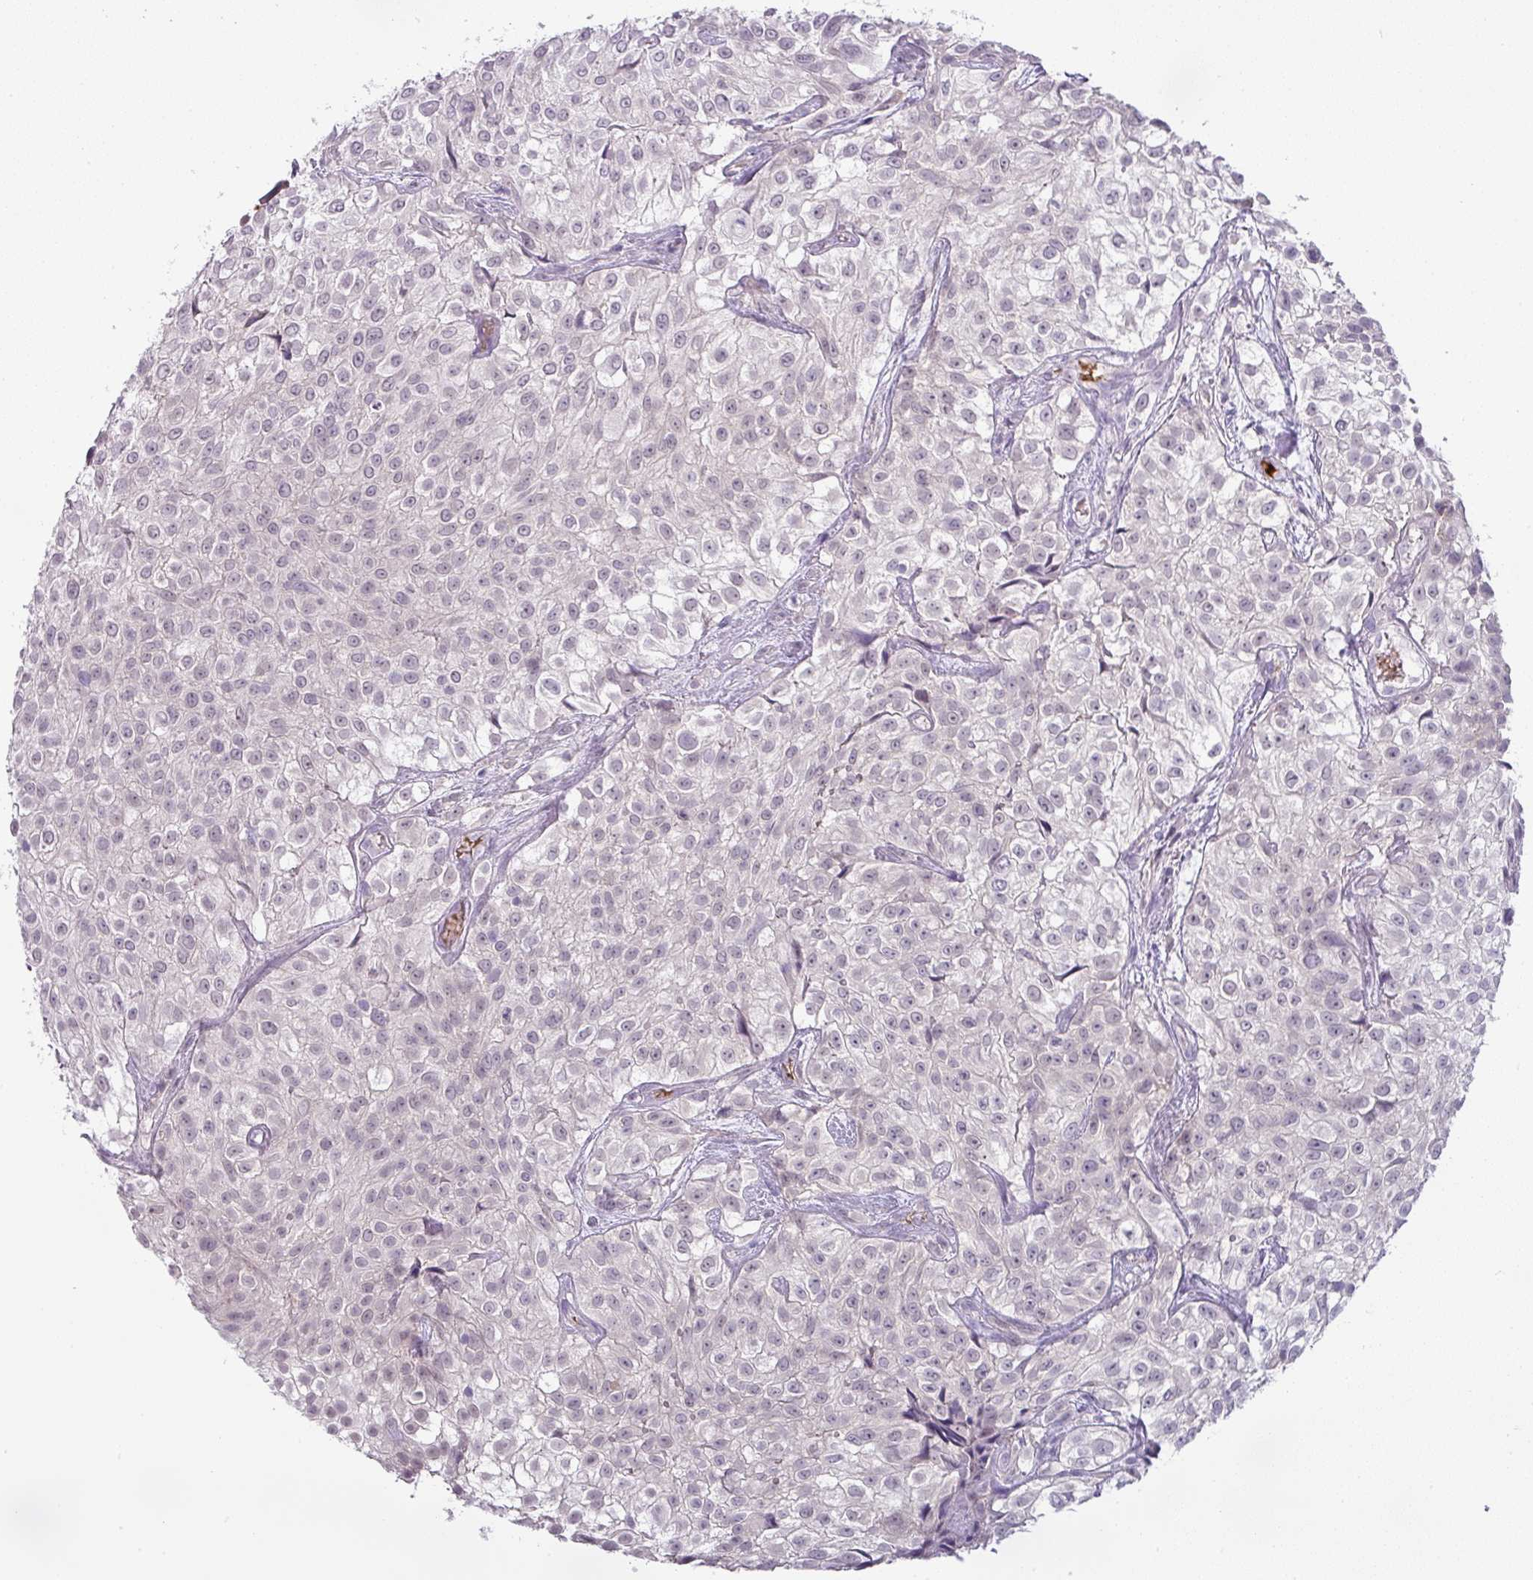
{"staining": {"intensity": "negative", "quantity": "none", "location": "none"}, "tissue": "urothelial cancer", "cell_type": "Tumor cells", "image_type": "cancer", "snomed": [{"axis": "morphology", "description": "Urothelial carcinoma, High grade"}, {"axis": "topography", "description": "Urinary bladder"}], "caption": "Image shows no protein positivity in tumor cells of urothelial cancer tissue. The staining was performed using DAB to visualize the protein expression in brown, while the nuclei were stained in blue with hematoxylin (Magnification: 20x).", "gene": "FGF17", "patient": {"sex": "male", "age": 56}}